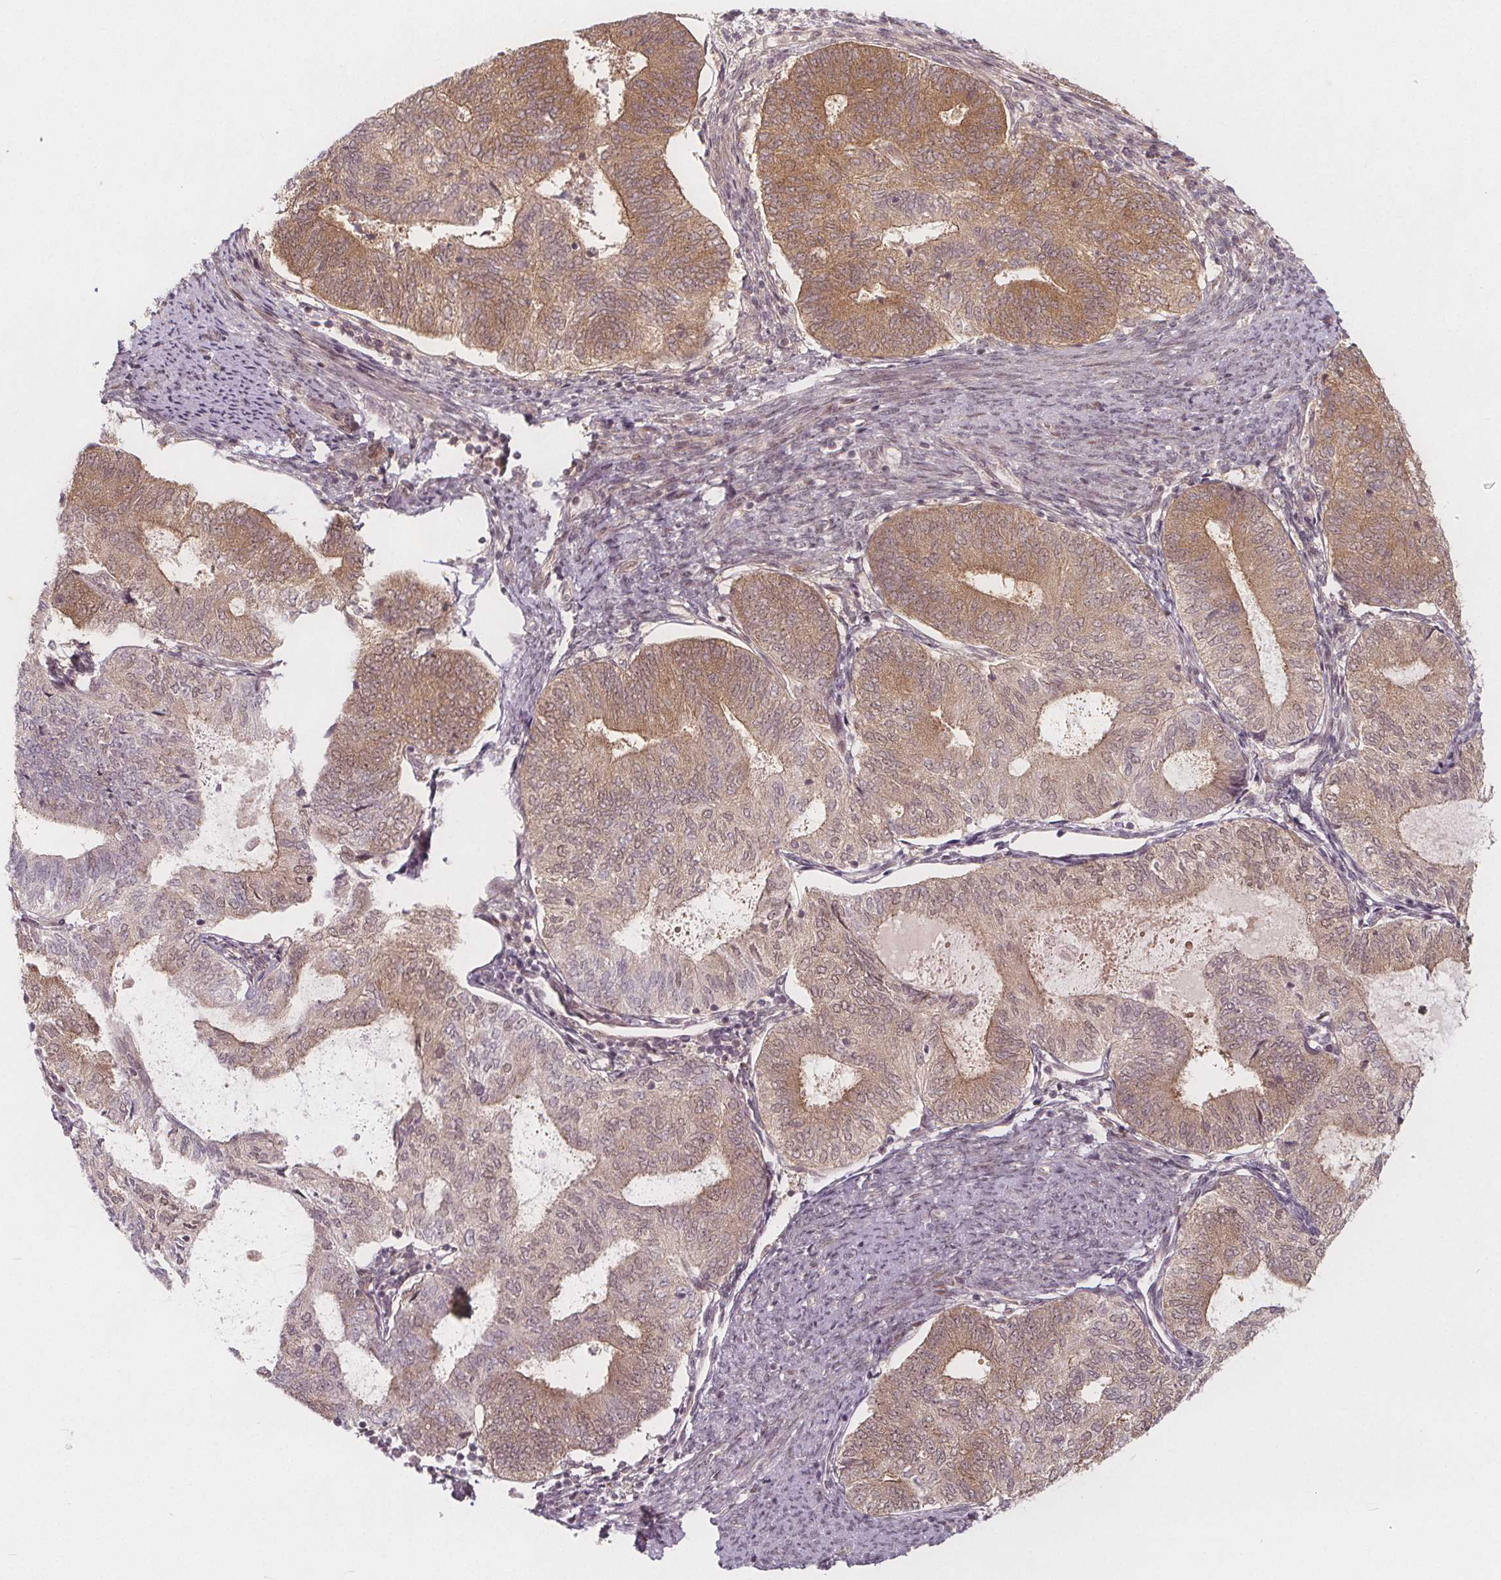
{"staining": {"intensity": "moderate", "quantity": "25%-75%", "location": "cytoplasmic/membranous,nuclear"}, "tissue": "endometrial cancer", "cell_type": "Tumor cells", "image_type": "cancer", "snomed": [{"axis": "morphology", "description": "Adenocarcinoma, NOS"}, {"axis": "topography", "description": "Endometrium"}], "caption": "IHC photomicrograph of neoplastic tissue: endometrial adenocarcinoma stained using IHC exhibits medium levels of moderate protein expression localized specifically in the cytoplasmic/membranous and nuclear of tumor cells, appearing as a cytoplasmic/membranous and nuclear brown color.", "gene": "AKT1S1", "patient": {"sex": "female", "age": 65}}